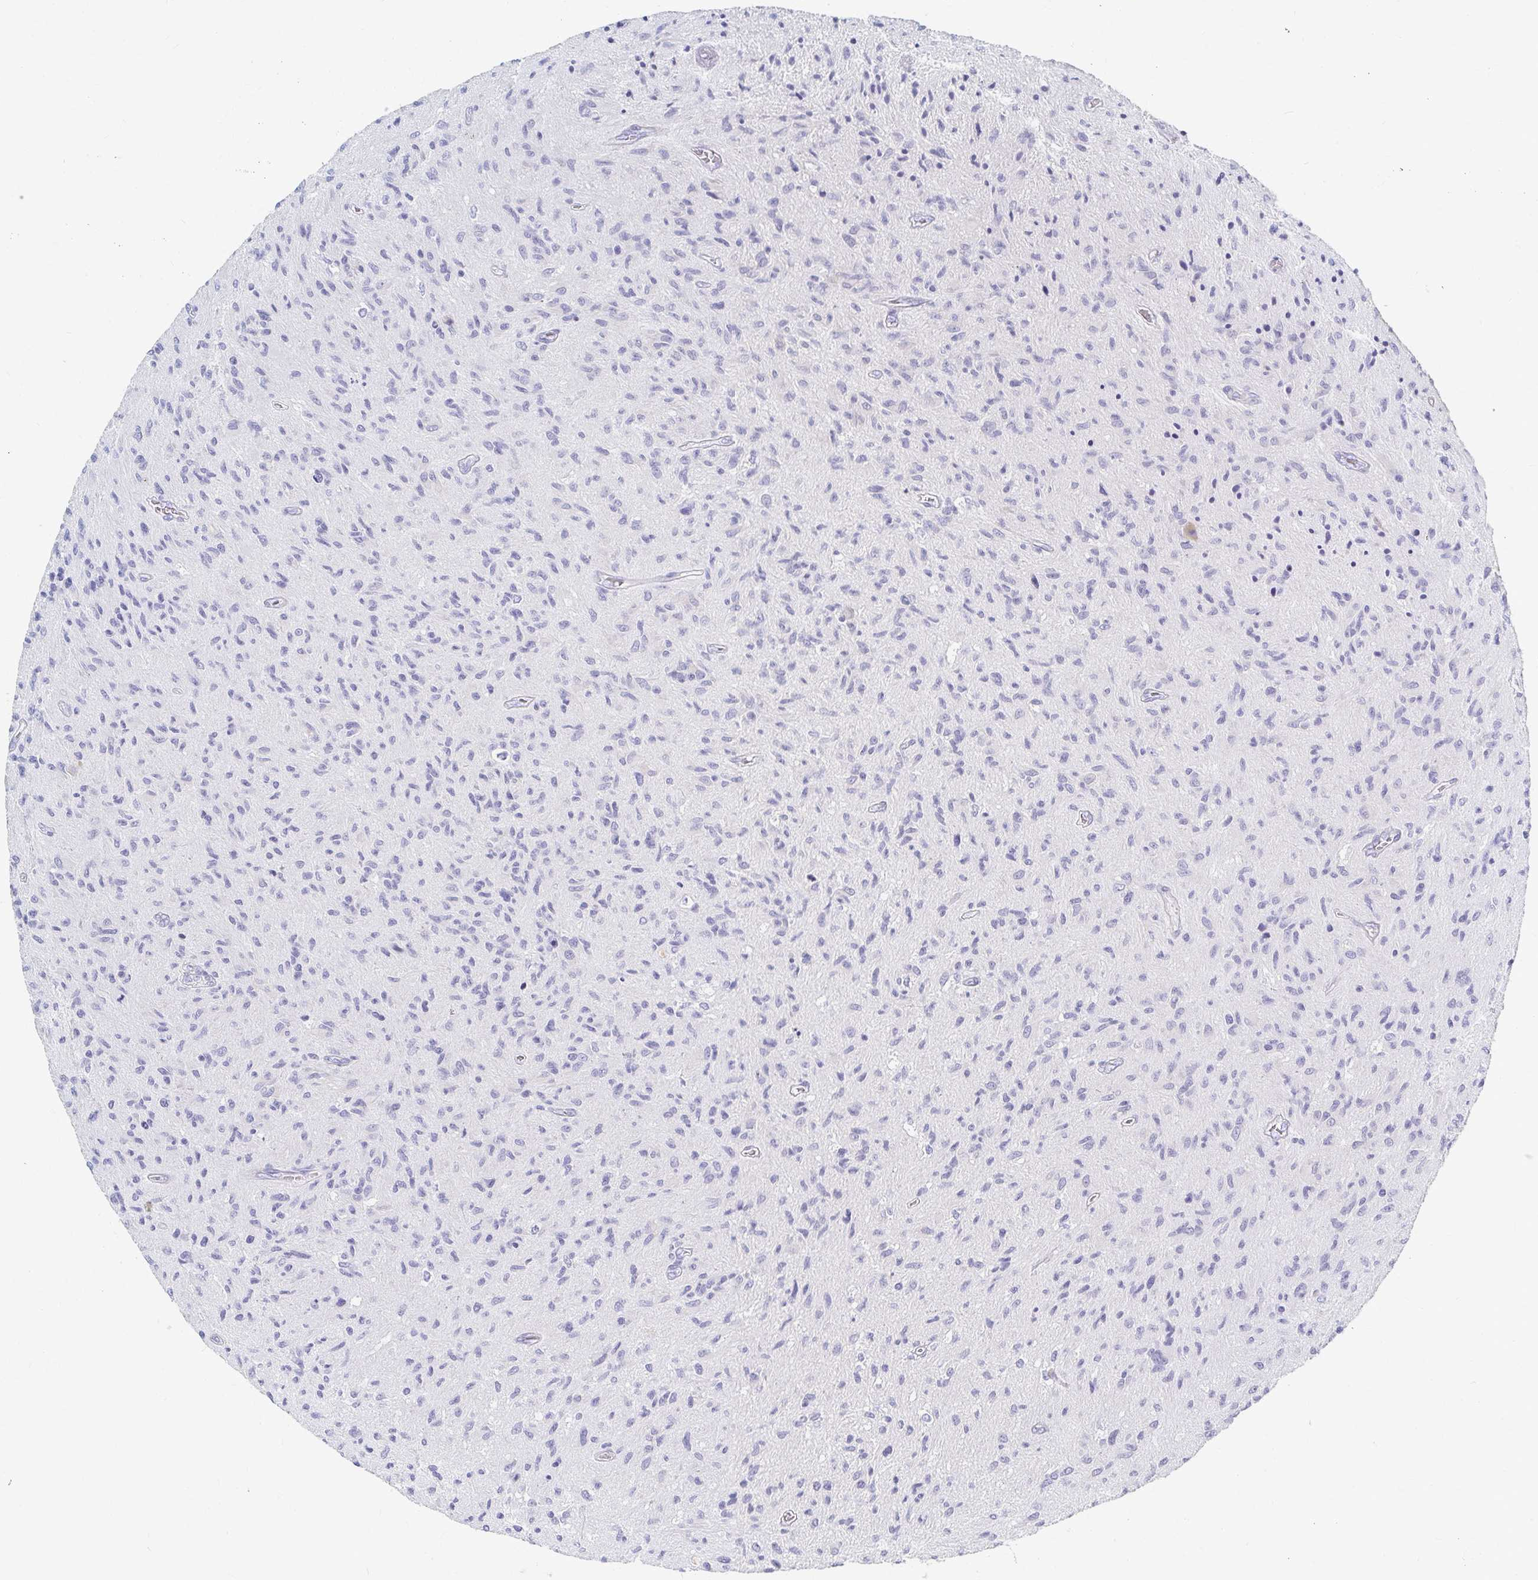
{"staining": {"intensity": "negative", "quantity": "none", "location": "none"}, "tissue": "glioma", "cell_type": "Tumor cells", "image_type": "cancer", "snomed": [{"axis": "morphology", "description": "Glioma, malignant, High grade"}, {"axis": "topography", "description": "Brain"}], "caption": "An image of human malignant high-grade glioma is negative for staining in tumor cells.", "gene": "MYLK2", "patient": {"sex": "male", "age": 54}}